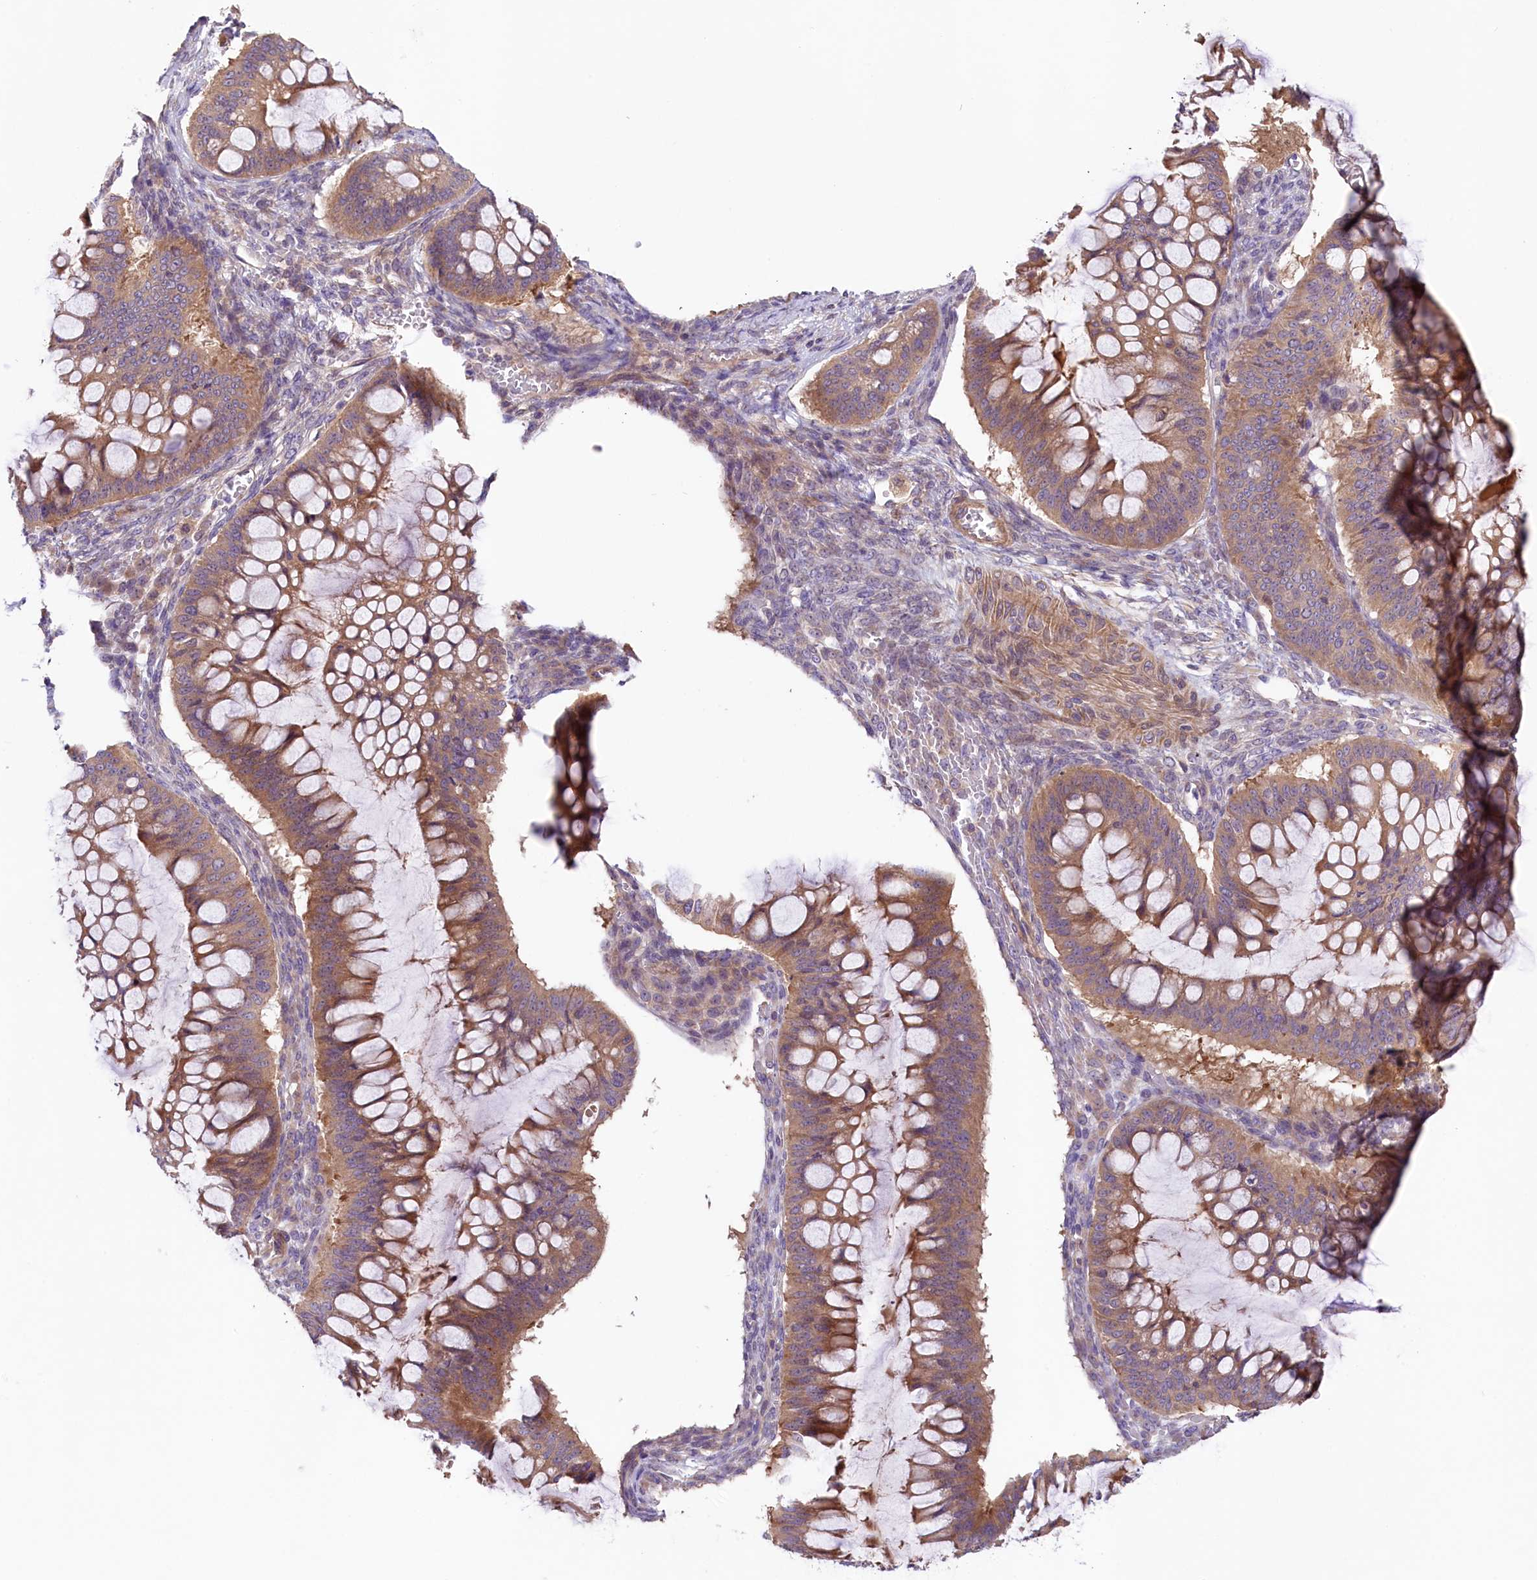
{"staining": {"intensity": "weak", "quantity": ">75%", "location": "cytoplasmic/membranous"}, "tissue": "ovarian cancer", "cell_type": "Tumor cells", "image_type": "cancer", "snomed": [{"axis": "morphology", "description": "Cystadenocarcinoma, mucinous, NOS"}, {"axis": "topography", "description": "Ovary"}], "caption": "An IHC image of neoplastic tissue is shown. Protein staining in brown shows weak cytoplasmic/membranous positivity in ovarian mucinous cystadenocarcinoma within tumor cells.", "gene": "COG8", "patient": {"sex": "female", "age": 73}}